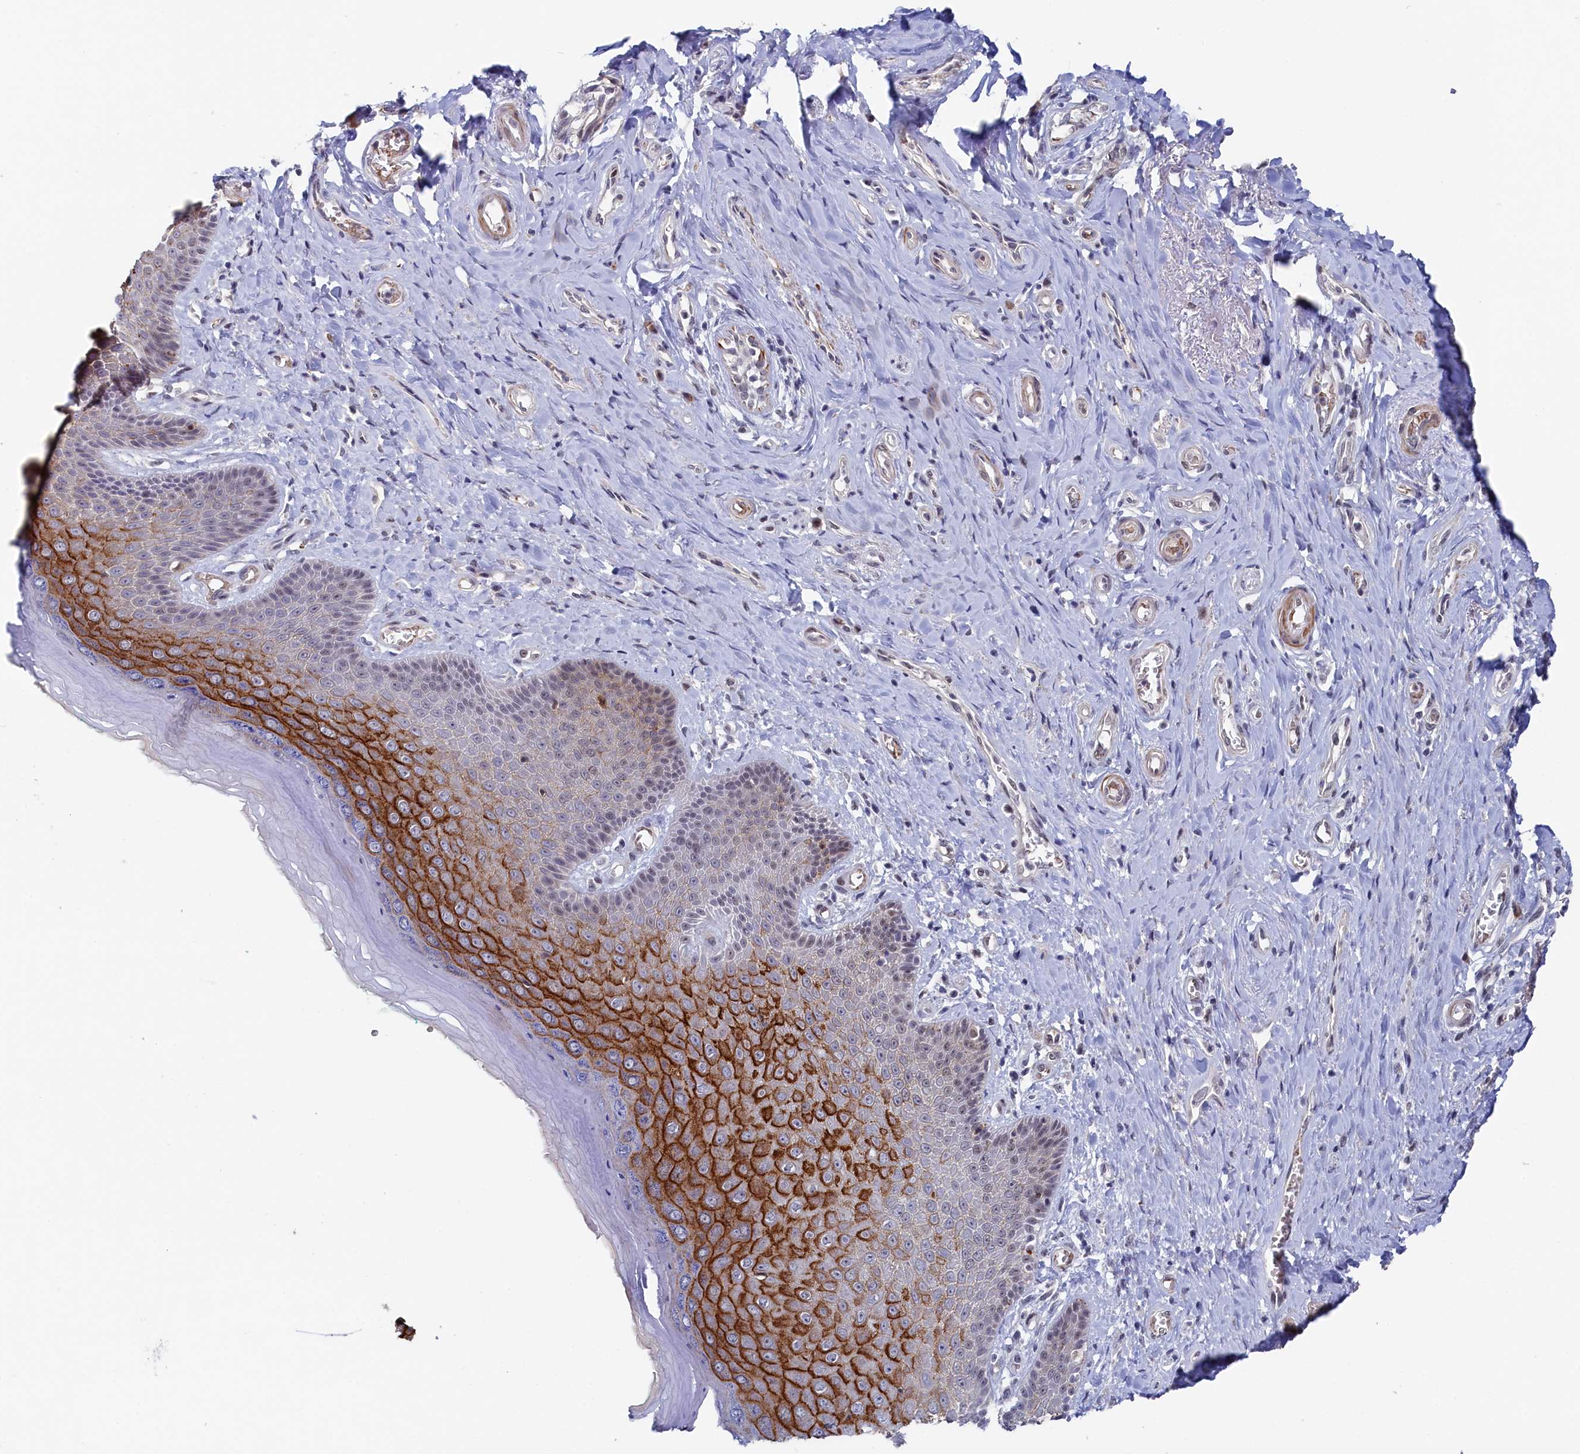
{"staining": {"intensity": "strong", "quantity": "25%-75%", "location": "cytoplasmic/membranous"}, "tissue": "skin", "cell_type": "Epidermal cells", "image_type": "normal", "snomed": [{"axis": "morphology", "description": "Normal tissue, NOS"}, {"axis": "topography", "description": "Anal"}], "caption": "Immunohistochemistry image of benign skin: human skin stained using immunohistochemistry (IHC) displays high levels of strong protein expression localized specifically in the cytoplasmic/membranous of epidermal cells, appearing as a cytoplasmic/membranous brown color.", "gene": "TIGD4", "patient": {"sex": "male", "age": 78}}